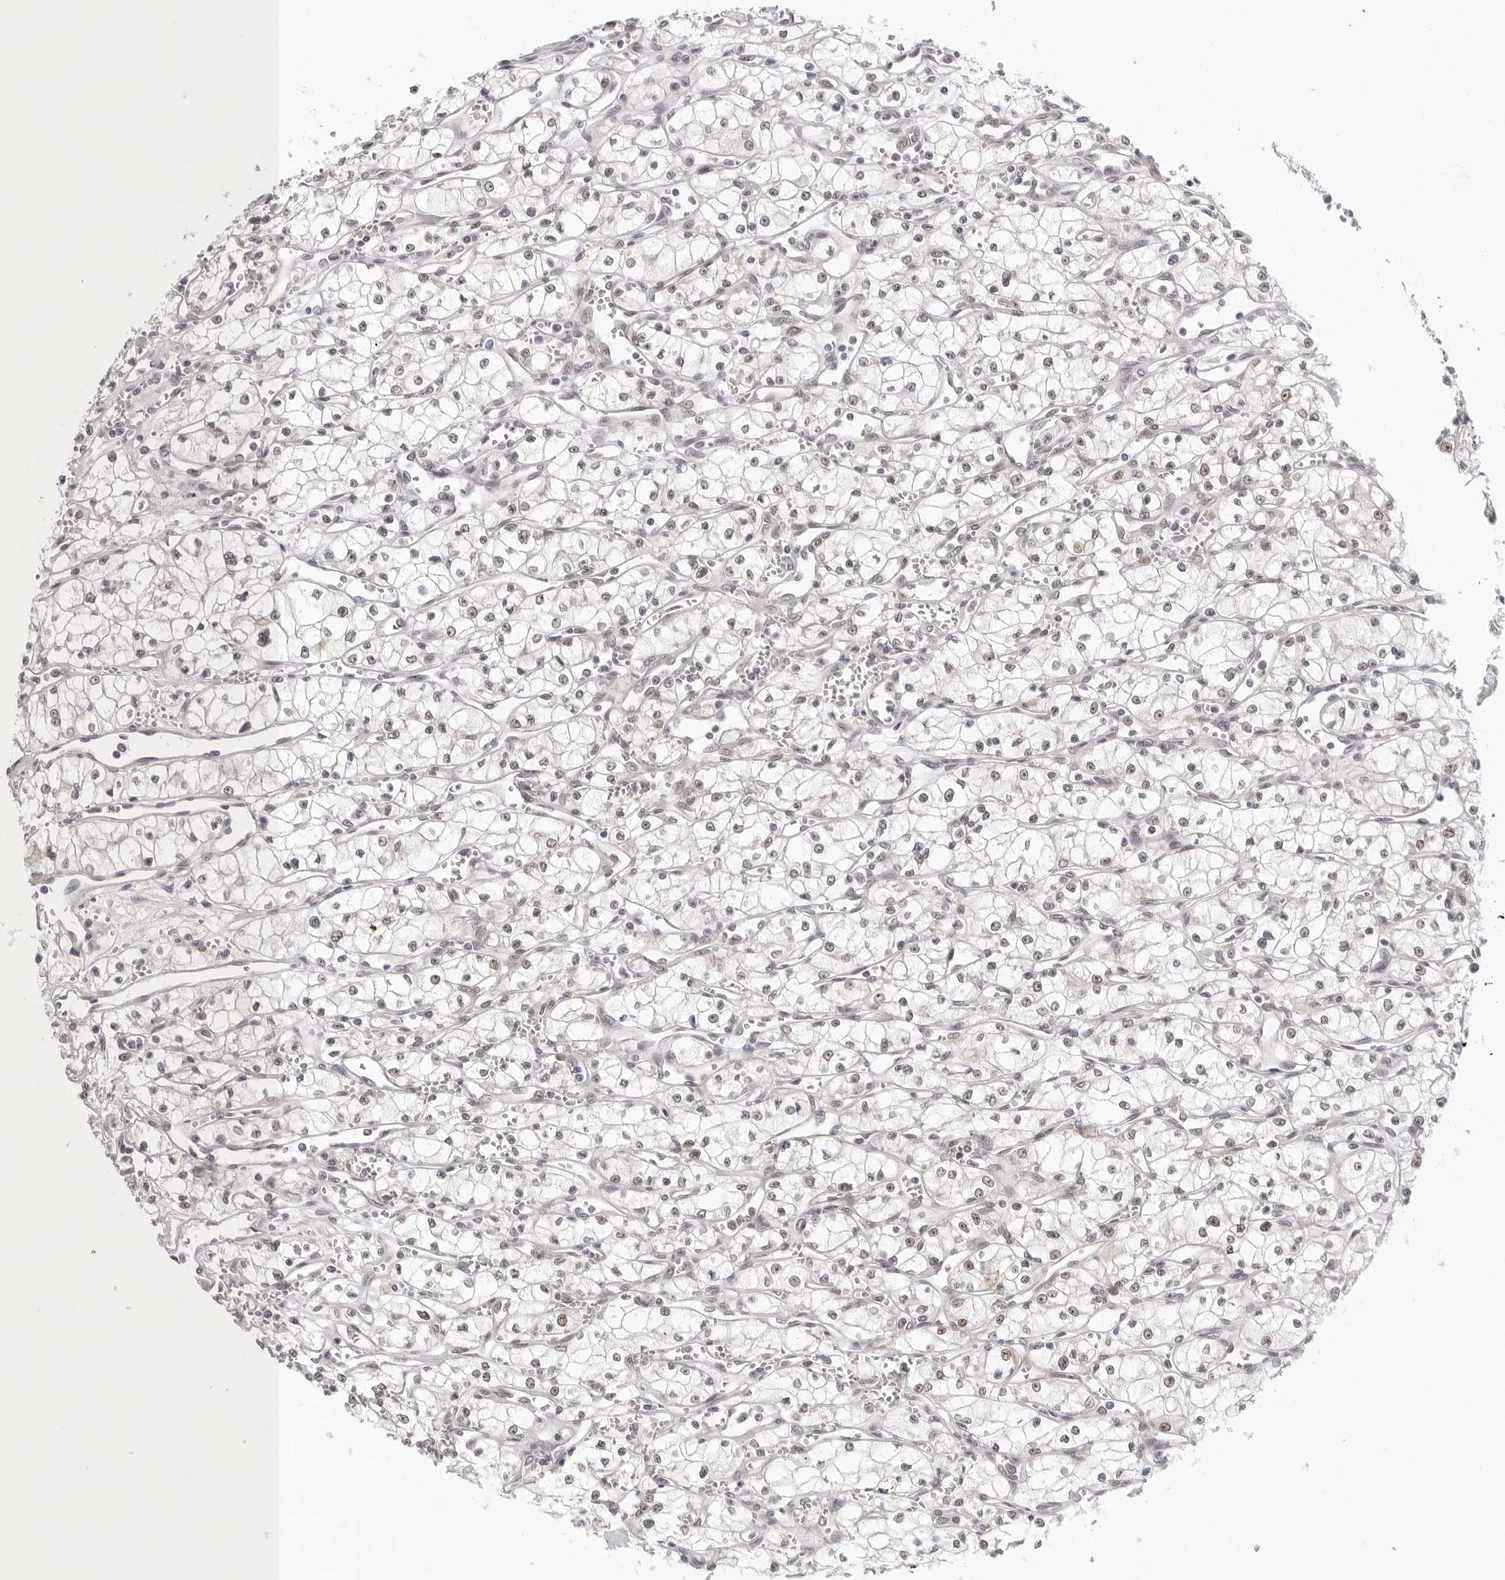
{"staining": {"intensity": "weak", "quantity": "<25%", "location": "nuclear"}, "tissue": "renal cancer", "cell_type": "Tumor cells", "image_type": "cancer", "snomed": [{"axis": "morphology", "description": "Adenocarcinoma, NOS"}, {"axis": "topography", "description": "Kidney"}], "caption": "This histopathology image is of adenocarcinoma (renal) stained with IHC to label a protein in brown with the nuclei are counter-stained blue. There is no expression in tumor cells.", "gene": "WDR77", "patient": {"sex": "male", "age": 59}}